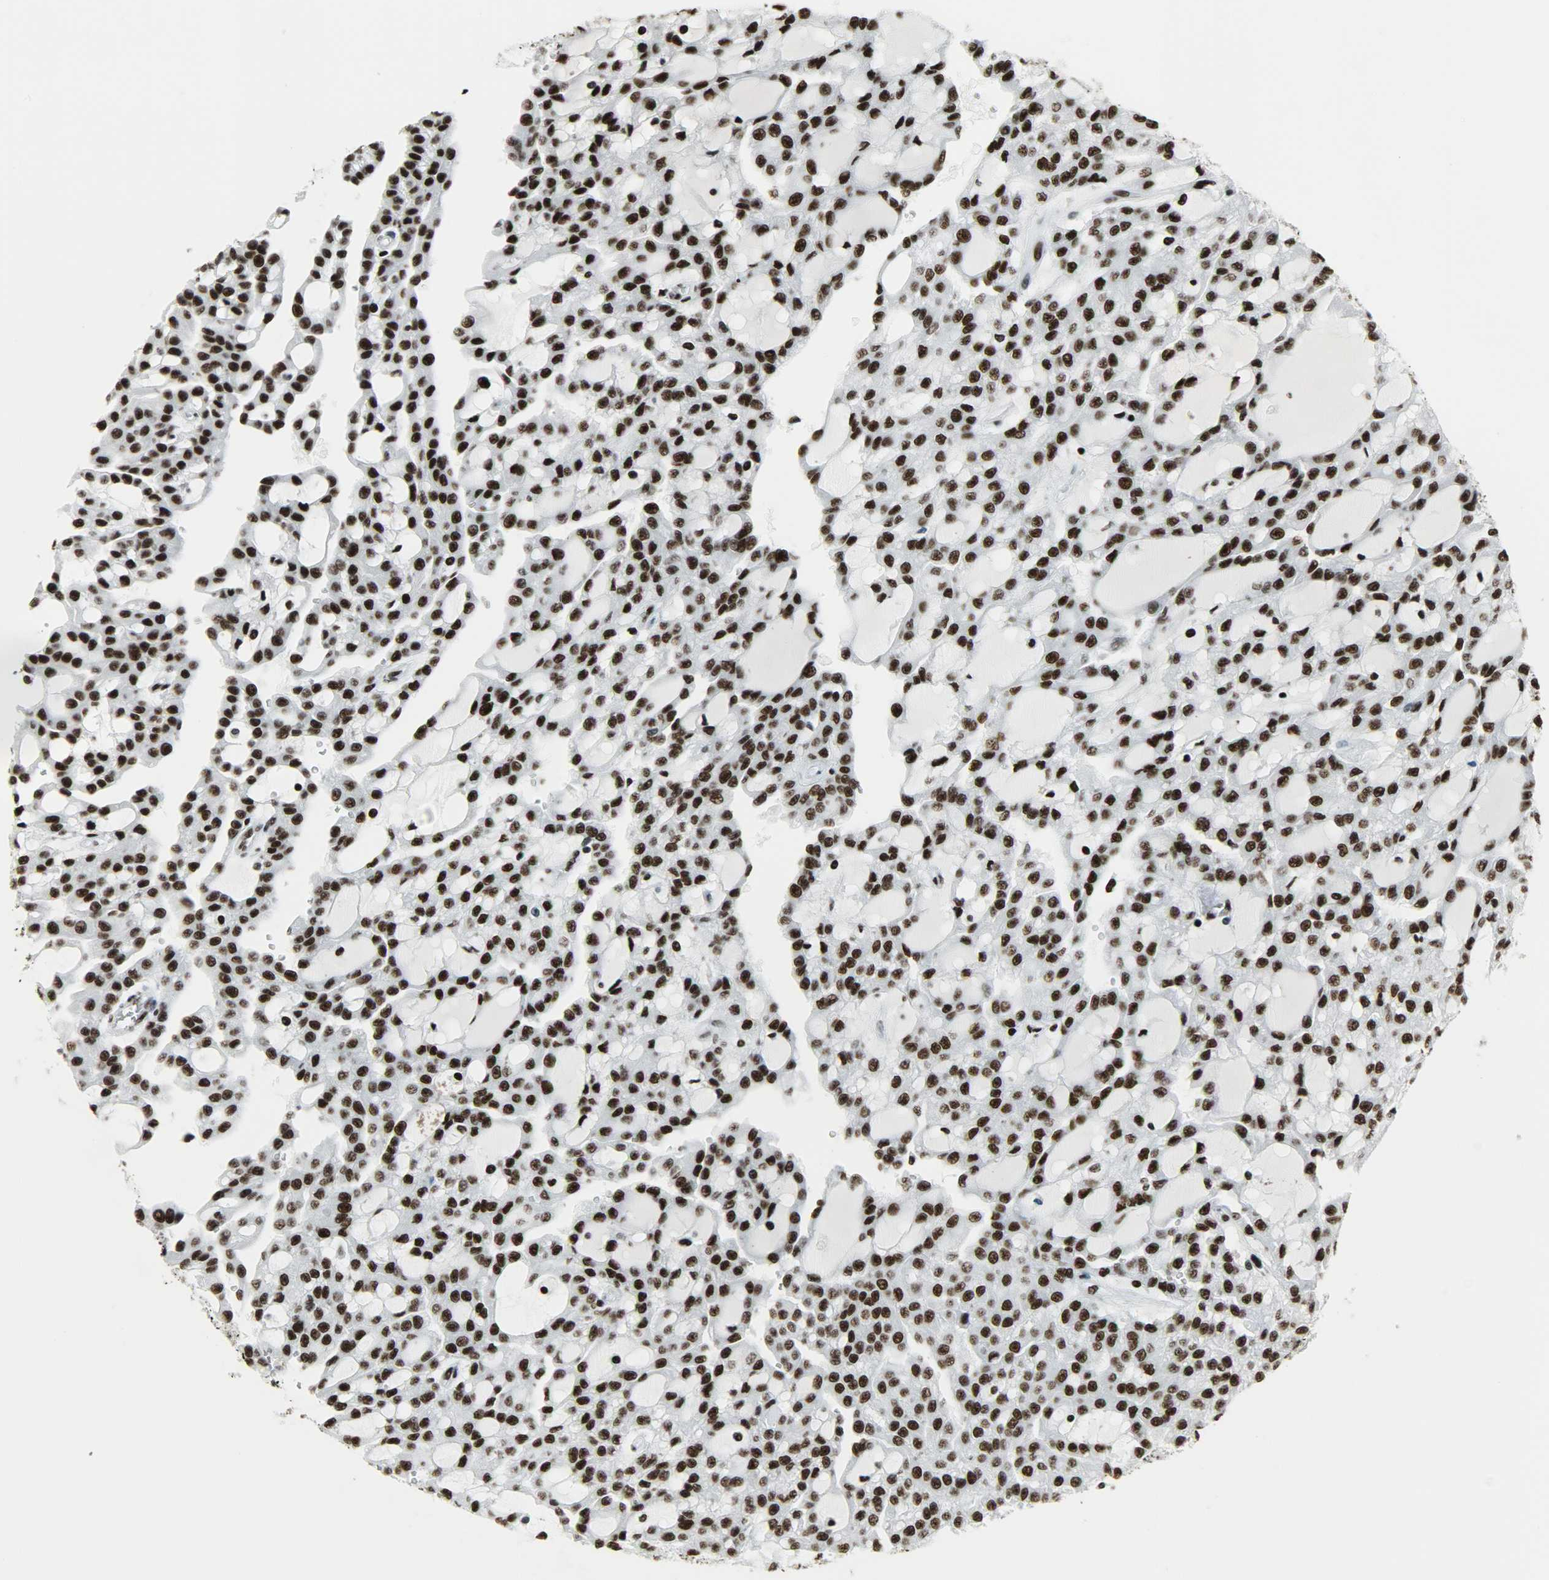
{"staining": {"intensity": "strong", "quantity": ">75%", "location": "nuclear"}, "tissue": "renal cancer", "cell_type": "Tumor cells", "image_type": "cancer", "snomed": [{"axis": "morphology", "description": "Adenocarcinoma, NOS"}, {"axis": "topography", "description": "Kidney"}], "caption": "Immunohistochemical staining of renal cancer demonstrates high levels of strong nuclear expression in about >75% of tumor cells.", "gene": "SNRPA", "patient": {"sex": "male", "age": 63}}